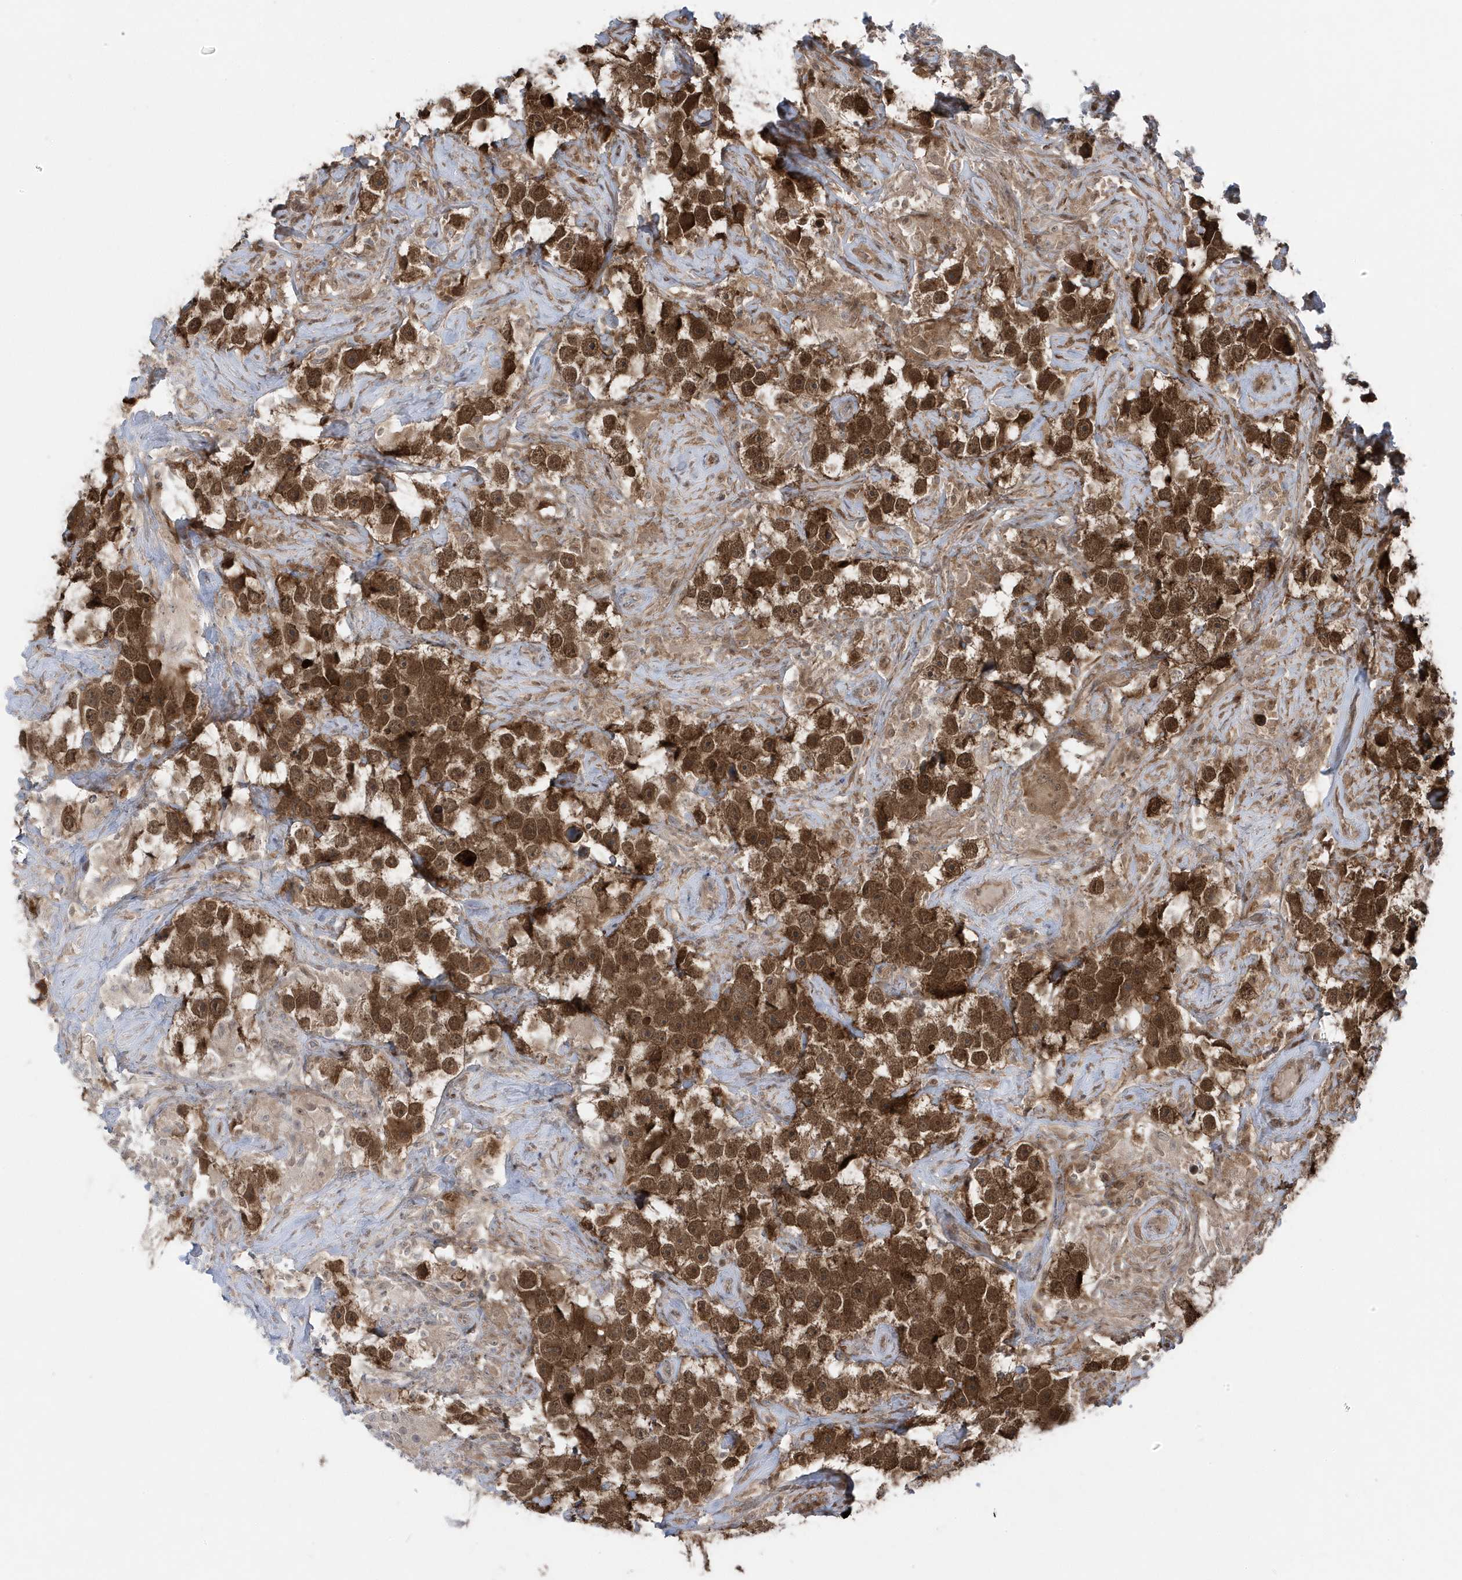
{"staining": {"intensity": "strong", "quantity": ">75%", "location": "cytoplasmic/membranous,nuclear"}, "tissue": "testis cancer", "cell_type": "Tumor cells", "image_type": "cancer", "snomed": [{"axis": "morphology", "description": "Seminoma, NOS"}, {"axis": "topography", "description": "Testis"}], "caption": "DAB (3,3'-diaminobenzidine) immunohistochemical staining of human testis seminoma reveals strong cytoplasmic/membranous and nuclear protein positivity in about >75% of tumor cells.", "gene": "MAPK1IP1L", "patient": {"sex": "male", "age": 49}}